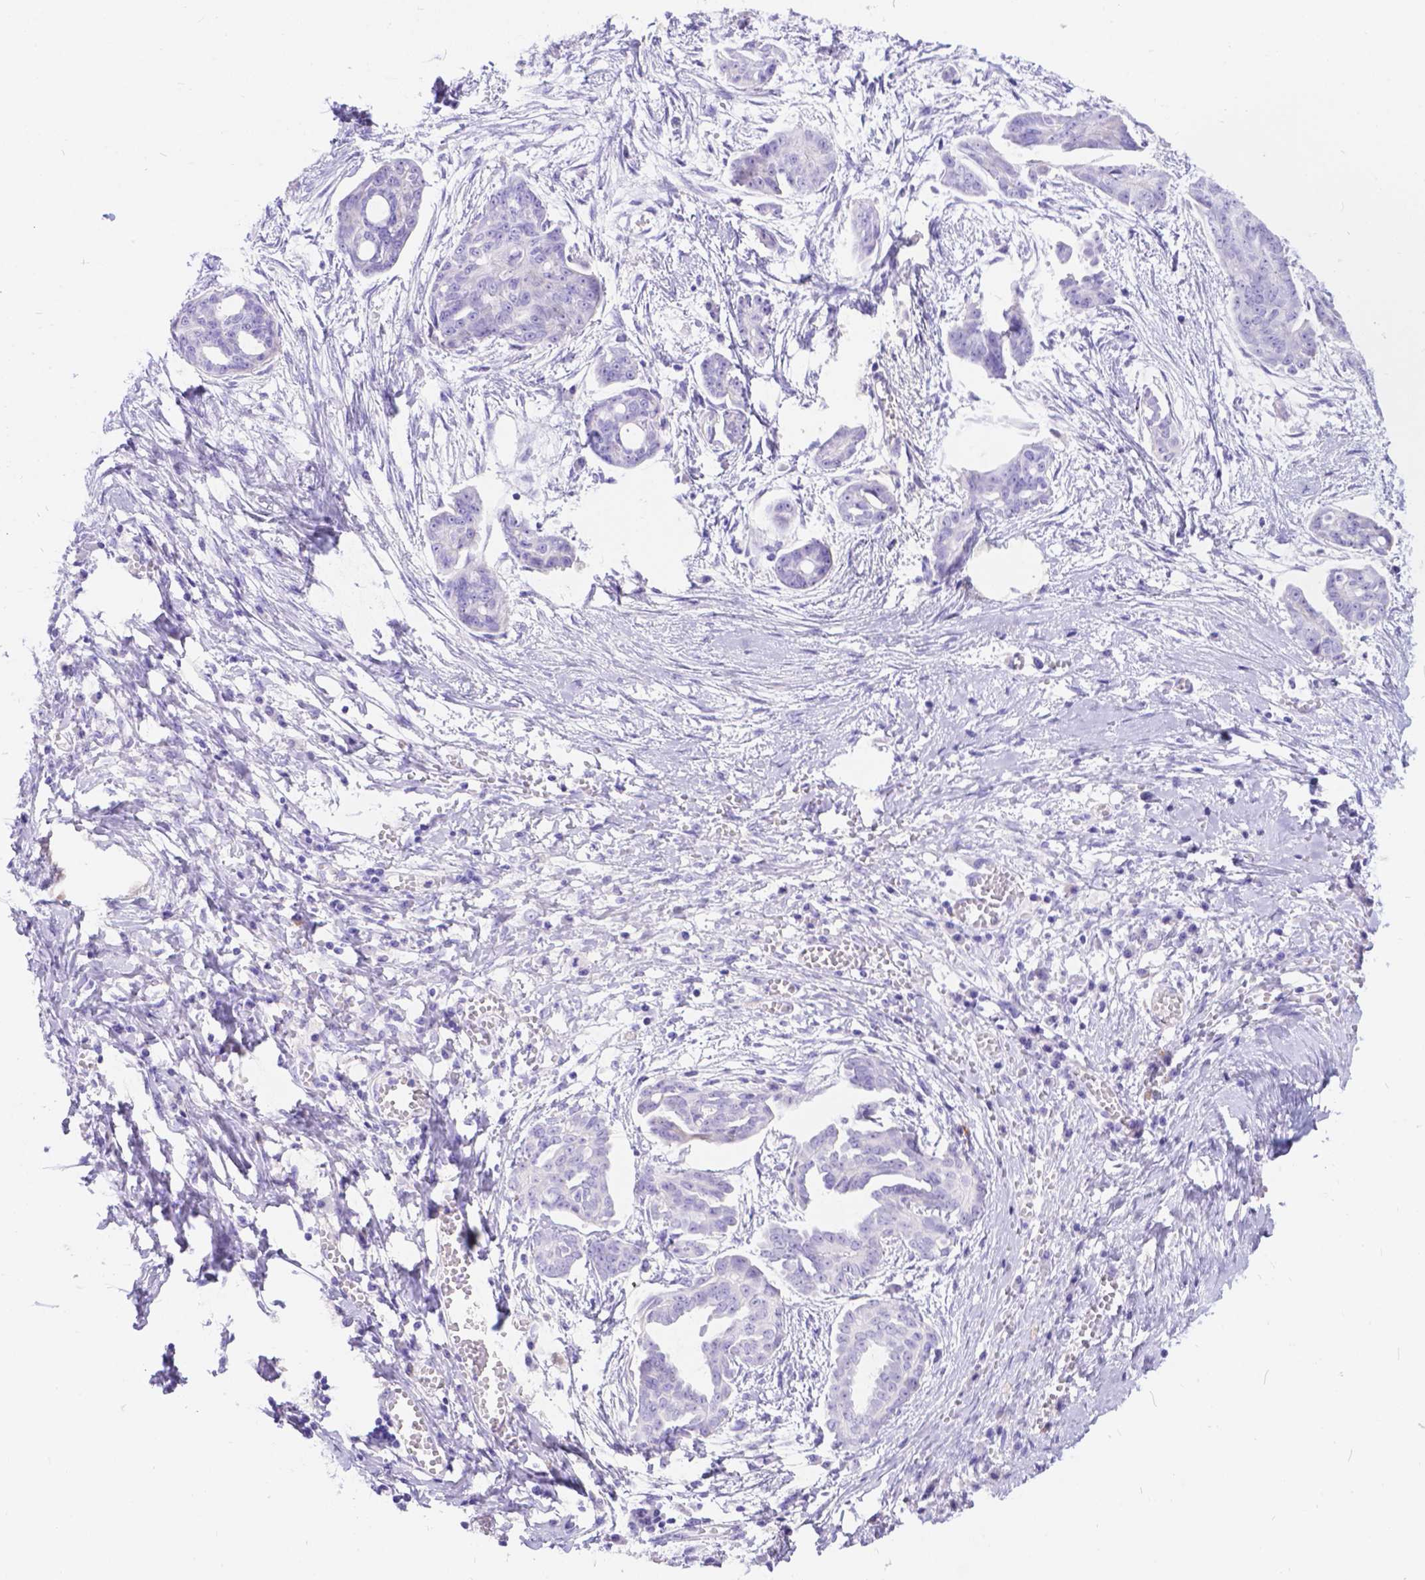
{"staining": {"intensity": "negative", "quantity": "none", "location": "none"}, "tissue": "ovarian cancer", "cell_type": "Tumor cells", "image_type": "cancer", "snomed": [{"axis": "morphology", "description": "Cystadenocarcinoma, serous, NOS"}, {"axis": "topography", "description": "Ovary"}], "caption": "IHC of human ovarian cancer shows no expression in tumor cells.", "gene": "KLHL10", "patient": {"sex": "female", "age": 71}}